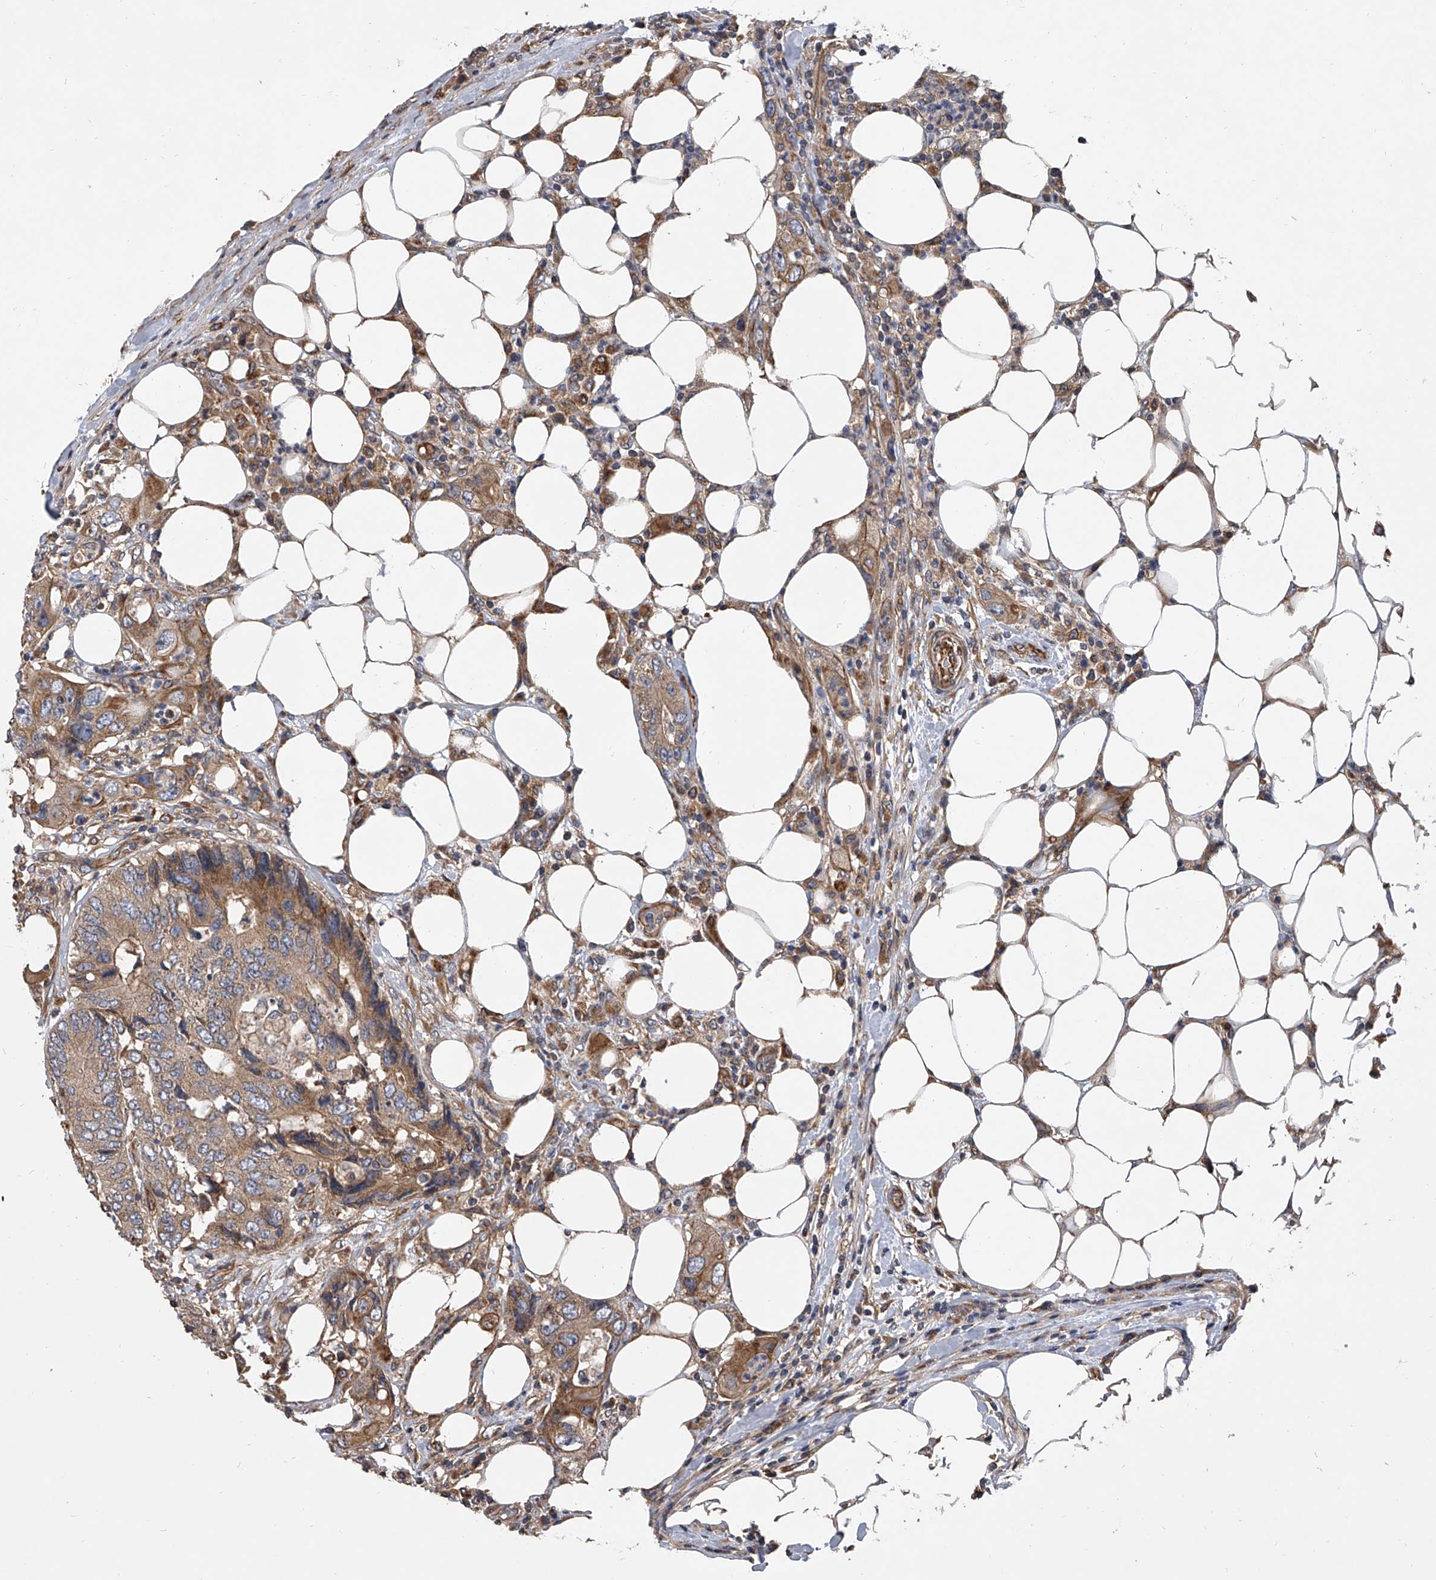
{"staining": {"intensity": "moderate", "quantity": ">75%", "location": "cytoplasmic/membranous"}, "tissue": "colorectal cancer", "cell_type": "Tumor cells", "image_type": "cancer", "snomed": [{"axis": "morphology", "description": "Adenocarcinoma, NOS"}, {"axis": "topography", "description": "Colon"}], "caption": "Immunohistochemistry micrograph of neoplastic tissue: human colorectal adenocarcinoma stained using IHC exhibits medium levels of moderate protein expression localized specifically in the cytoplasmic/membranous of tumor cells, appearing as a cytoplasmic/membranous brown color.", "gene": "EXOC4", "patient": {"sex": "male", "age": 71}}